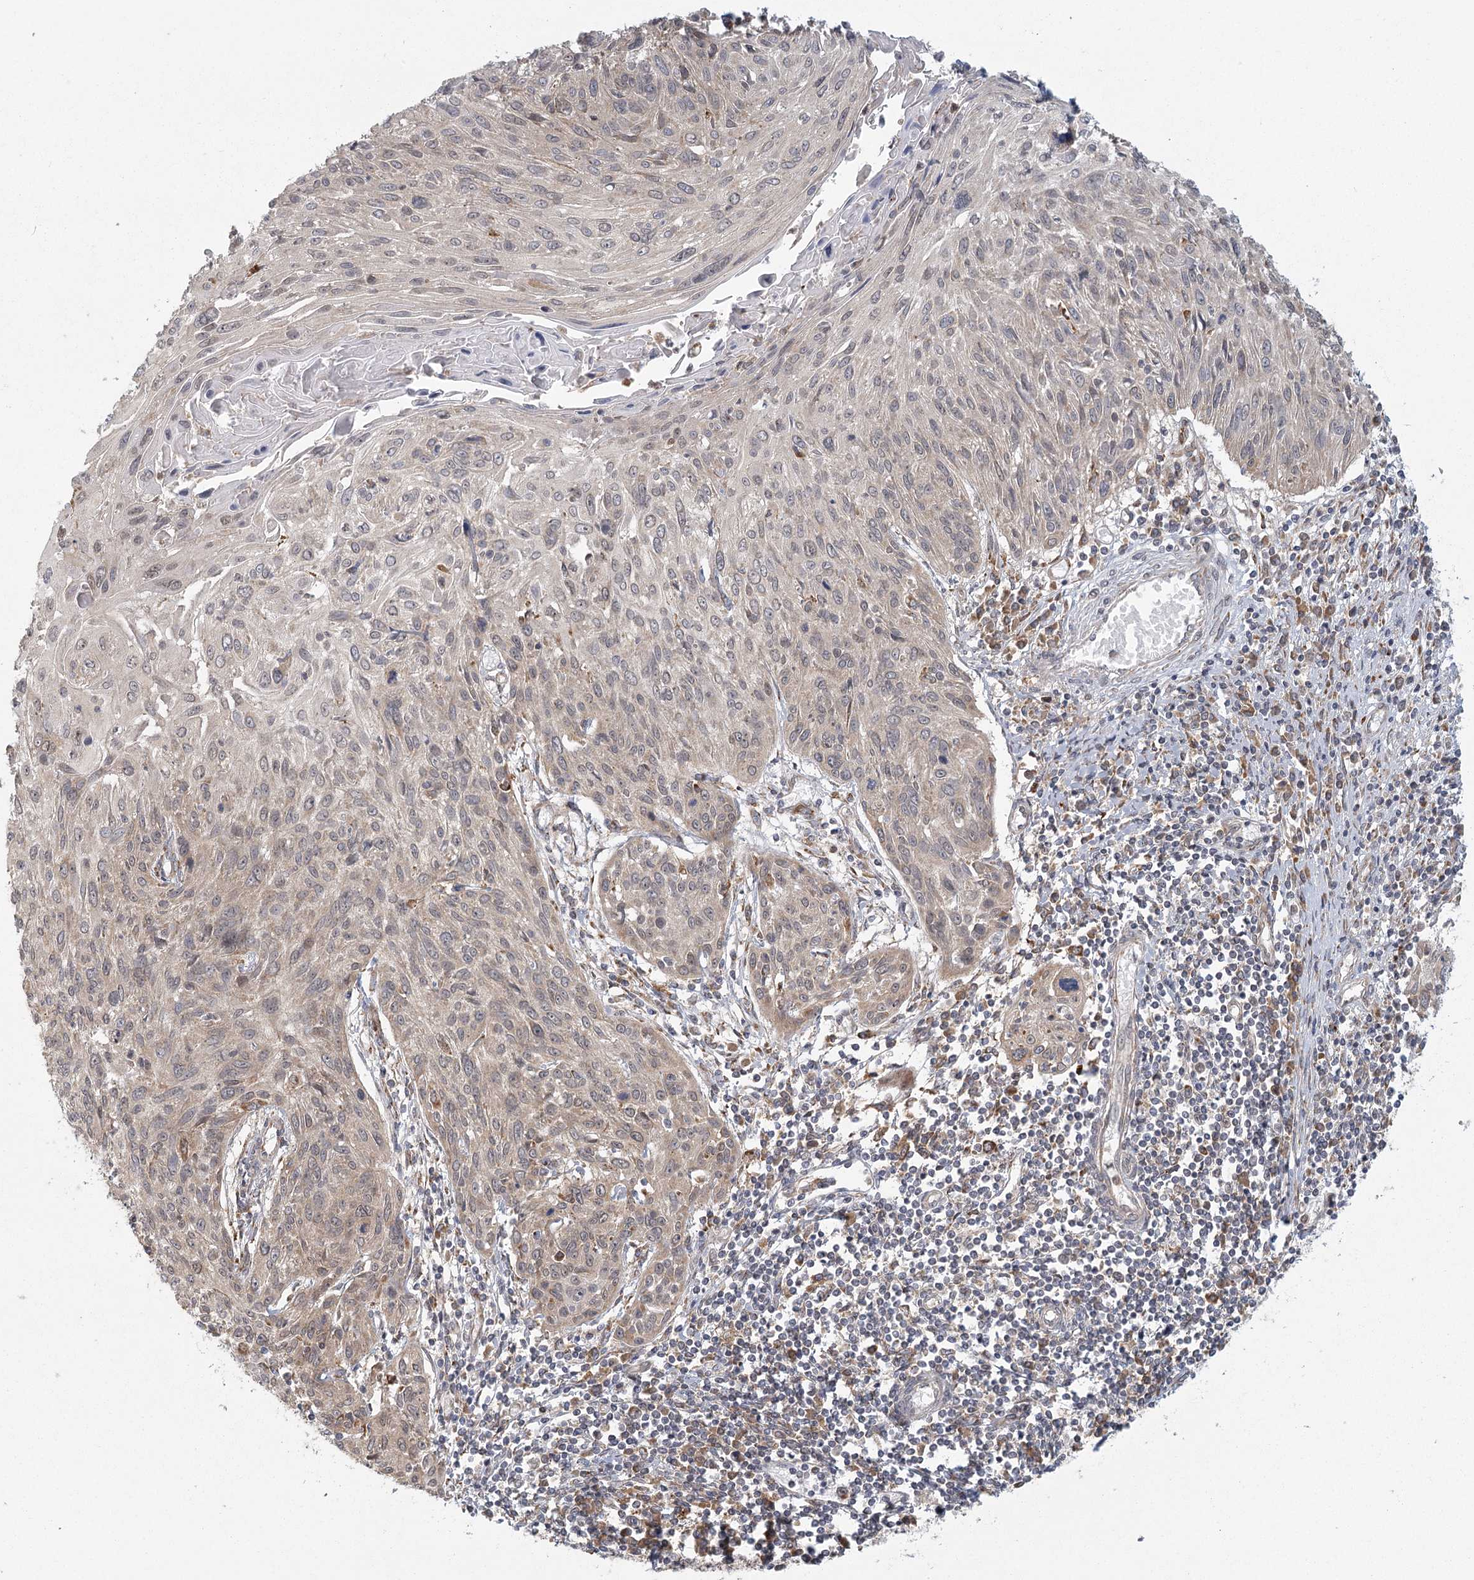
{"staining": {"intensity": "weak", "quantity": "<25%", "location": "cytoplasmic/membranous"}, "tissue": "cervical cancer", "cell_type": "Tumor cells", "image_type": "cancer", "snomed": [{"axis": "morphology", "description": "Squamous cell carcinoma, NOS"}, {"axis": "topography", "description": "Cervix"}], "caption": "IHC histopathology image of human squamous cell carcinoma (cervical) stained for a protein (brown), which displays no staining in tumor cells.", "gene": "LACTB", "patient": {"sex": "female", "age": 51}}